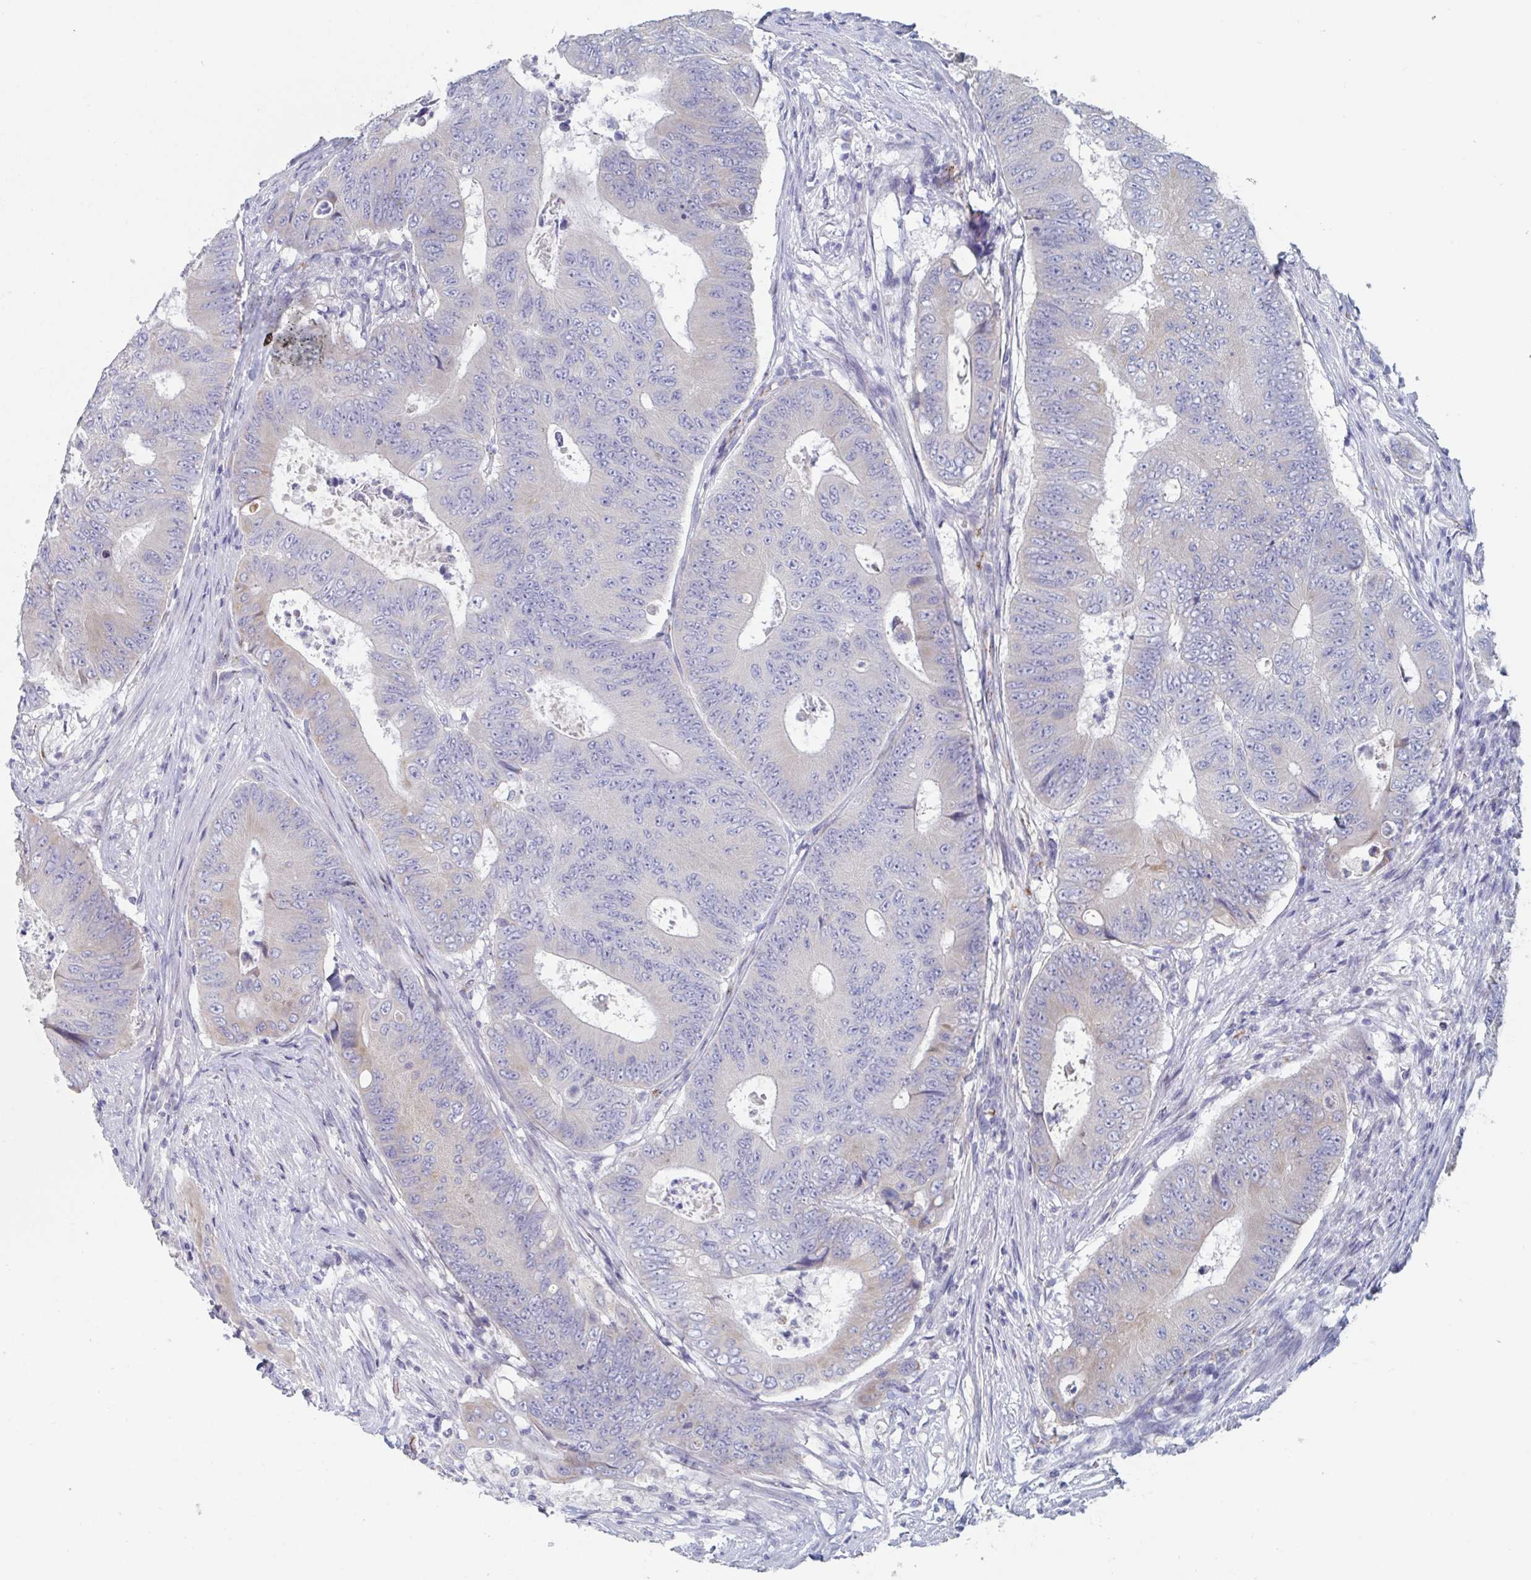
{"staining": {"intensity": "weak", "quantity": "<25%", "location": "cytoplasmic/membranous"}, "tissue": "colorectal cancer", "cell_type": "Tumor cells", "image_type": "cancer", "snomed": [{"axis": "morphology", "description": "Adenocarcinoma, NOS"}, {"axis": "topography", "description": "Colon"}], "caption": "Colorectal cancer was stained to show a protein in brown. There is no significant expression in tumor cells.", "gene": "ABHD16A", "patient": {"sex": "female", "age": 48}}